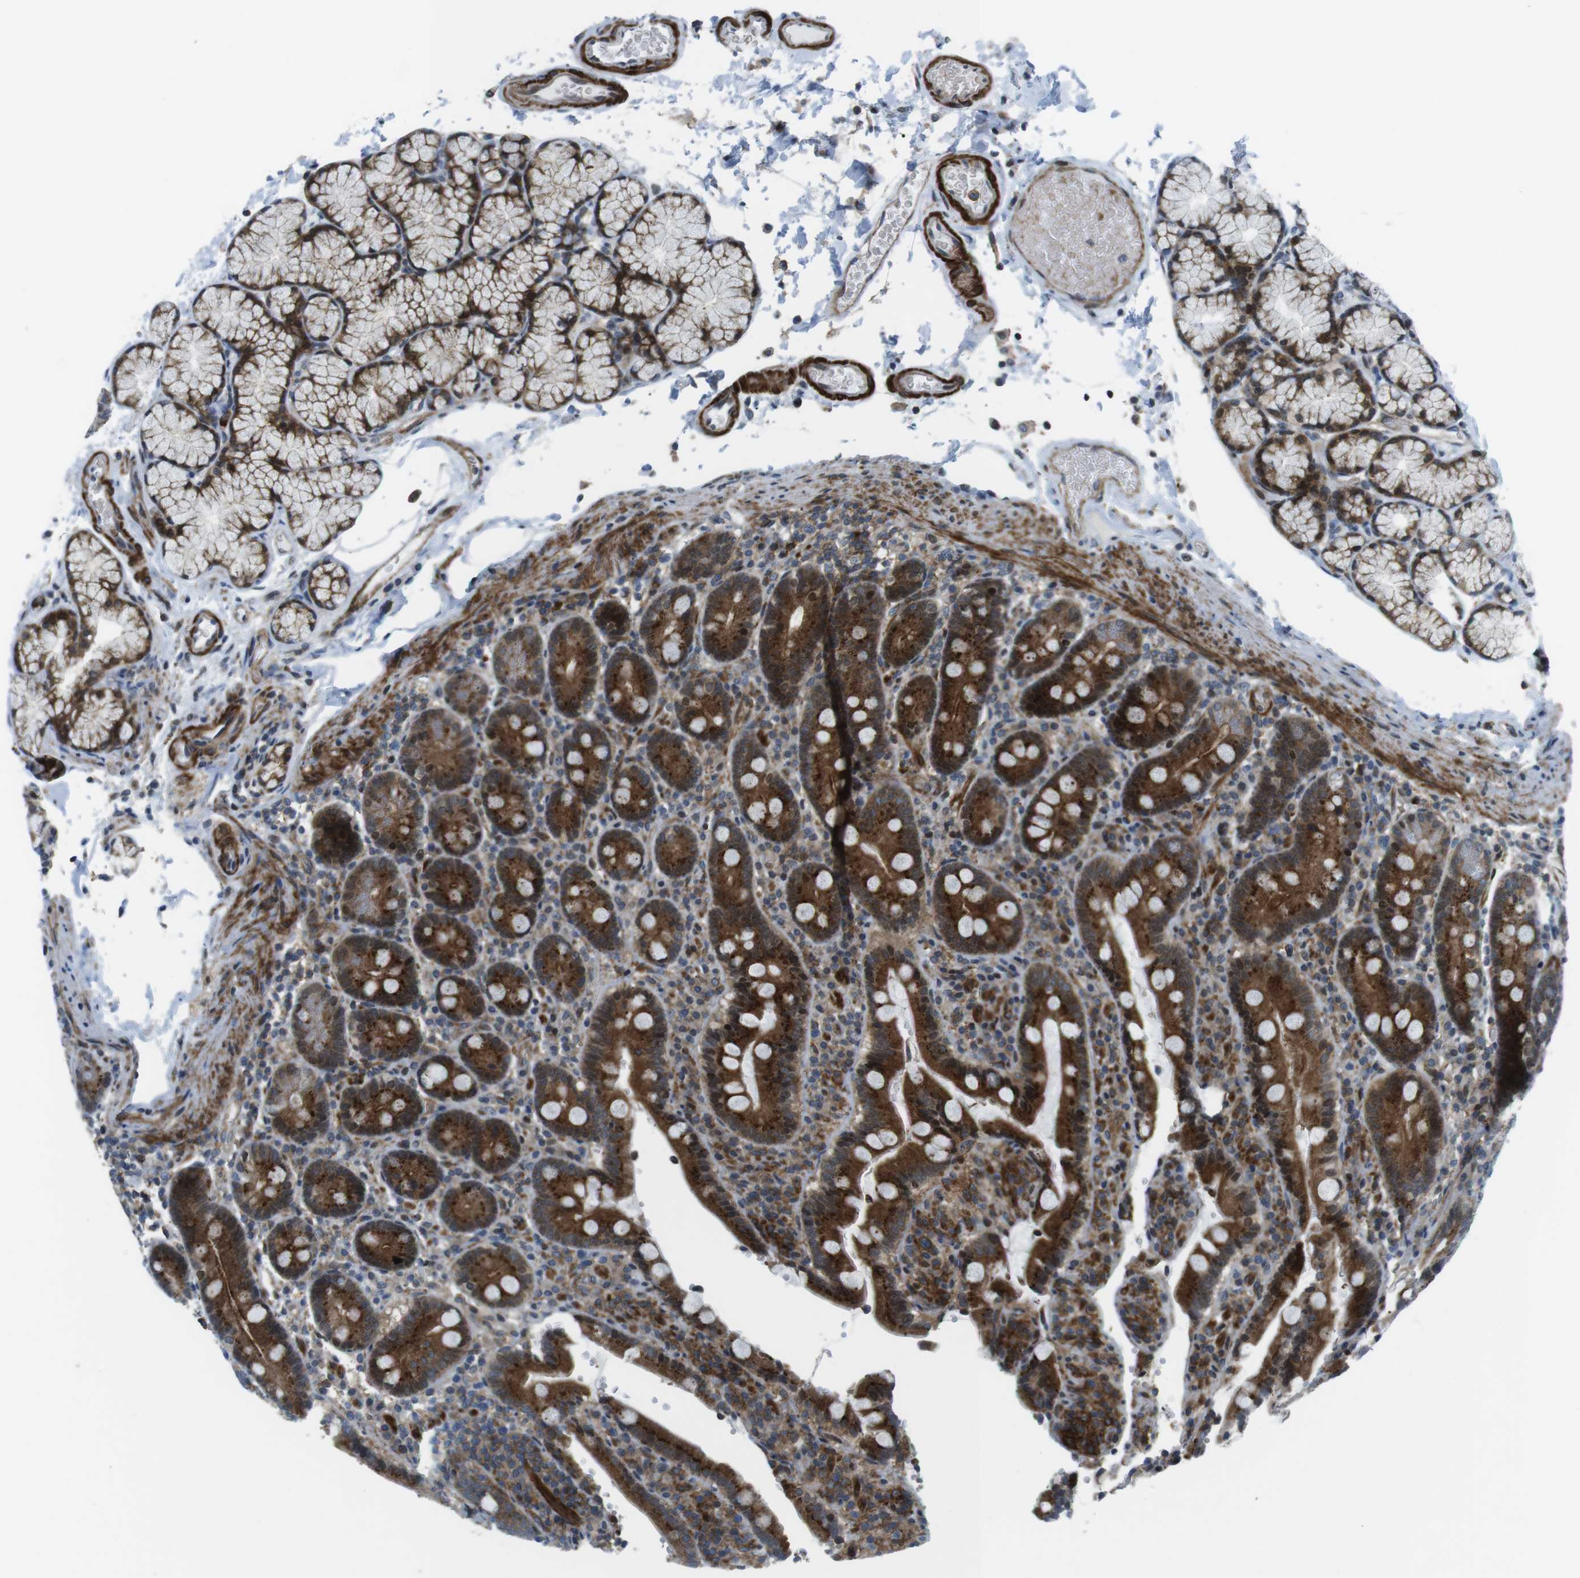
{"staining": {"intensity": "strong", "quantity": ">75%", "location": "cytoplasmic/membranous"}, "tissue": "duodenum", "cell_type": "Glandular cells", "image_type": "normal", "snomed": [{"axis": "morphology", "description": "Normal tissue, NOS"}, {"axis": "topography", "description": "Small intestine, NOS"}], "caption": "Immunohistochemistry image of unremarkable human duodenum stained for a protein (brown), which displays high levels of strong cytoplasmic/membranous staining in approximately >75% of glandular cells.", "gene": "CUL7", "patient": {"sex": "female", "age": 71}}